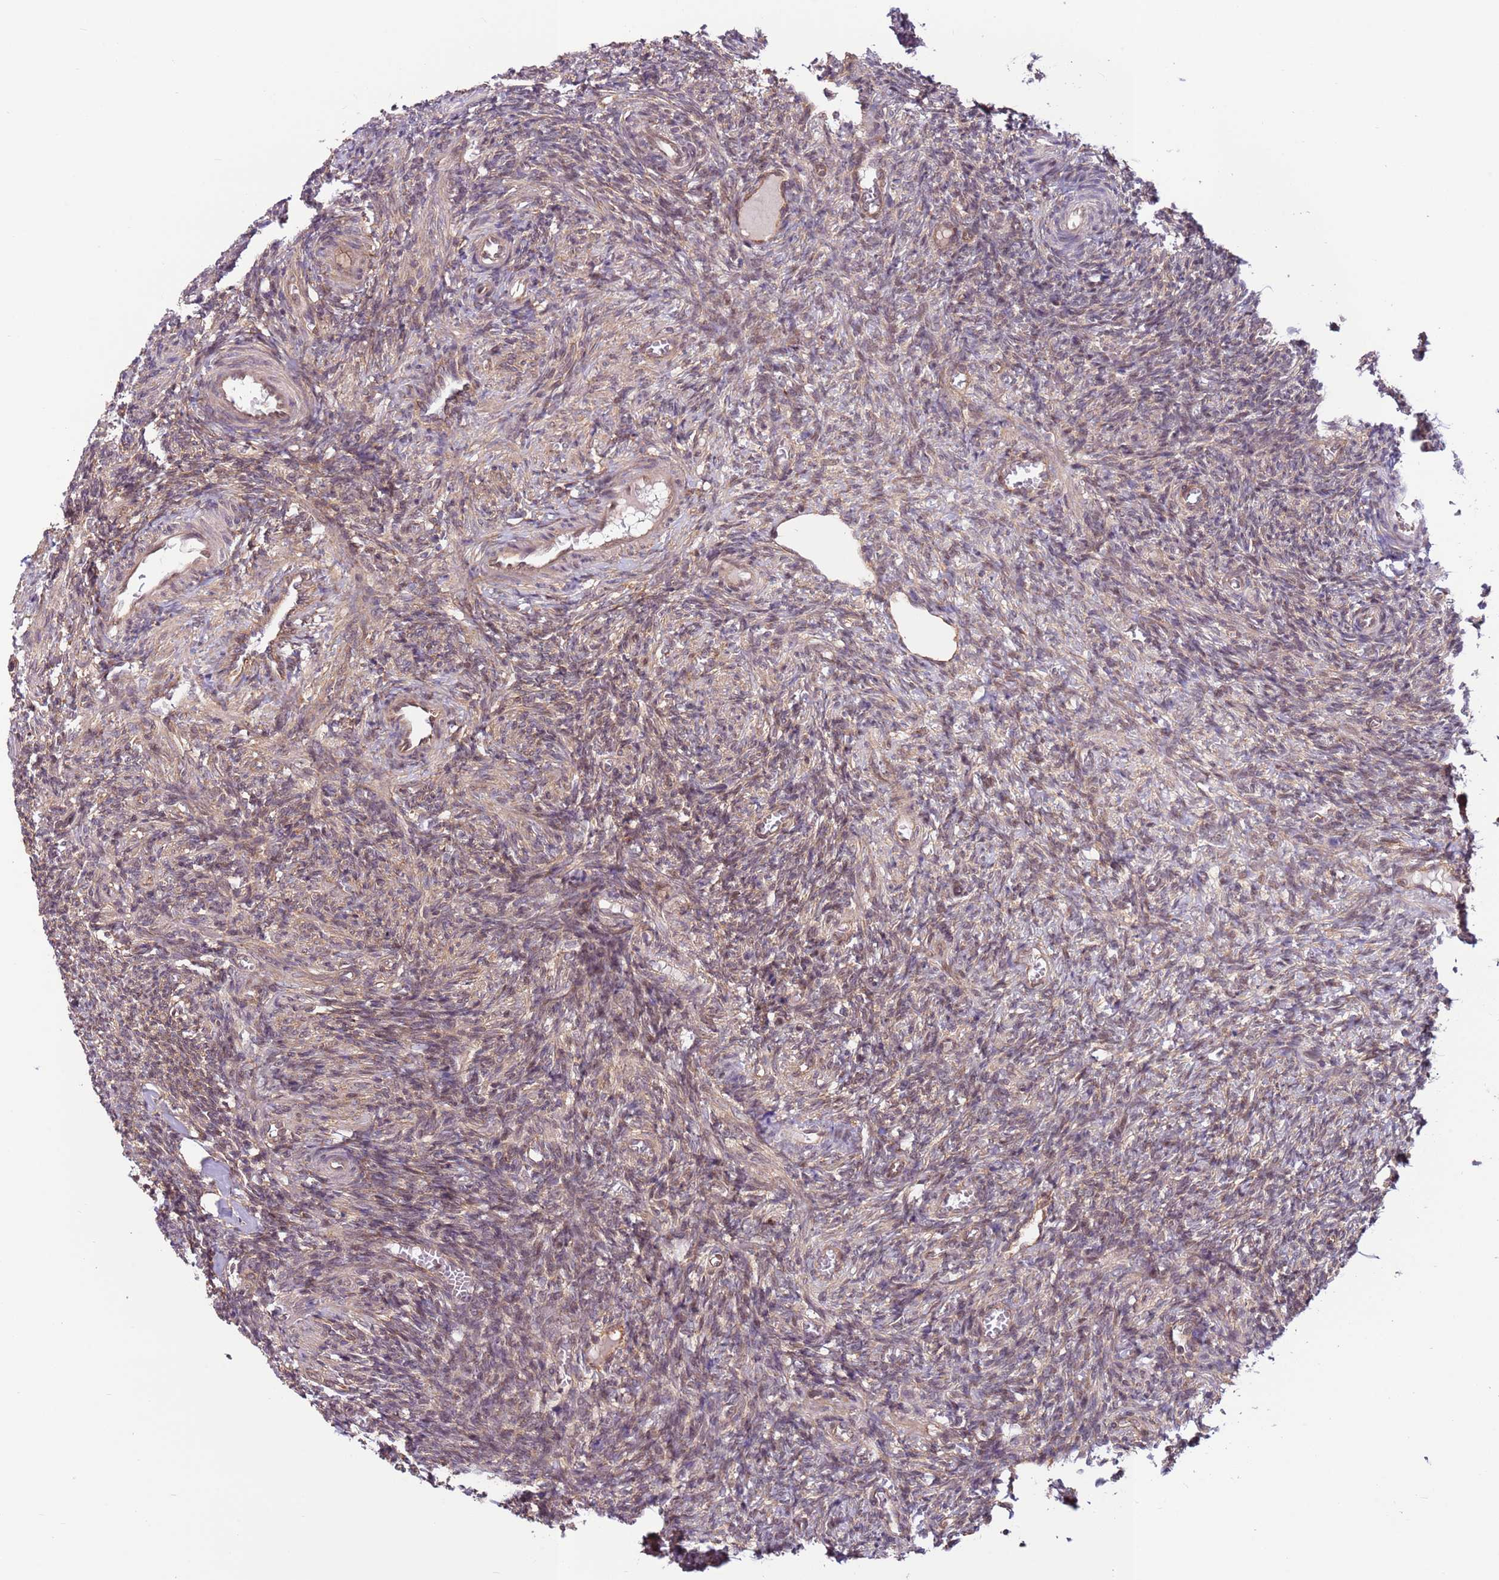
{"staining": {"intensity": "weak", "quantity": "25%-75%", "location": "cytoplasmic/membranous"}, "tissue": "ovary", "cell_type": "Ovarian stroma cells", "image_type": "normal", "snomed": [{"axis": "morphology", "description": "Normal tissue, NOS"}, {"axis": "topography", "description": "Ovary"}], "caption": "Ovarian stroma cells show low levels of weak cytoplasmic/membranous positivity in about 25%-75% of cells in unremarkable human ovary.", "gene": "DCAF4", "patient": {"sex": "female", "age": 27}}